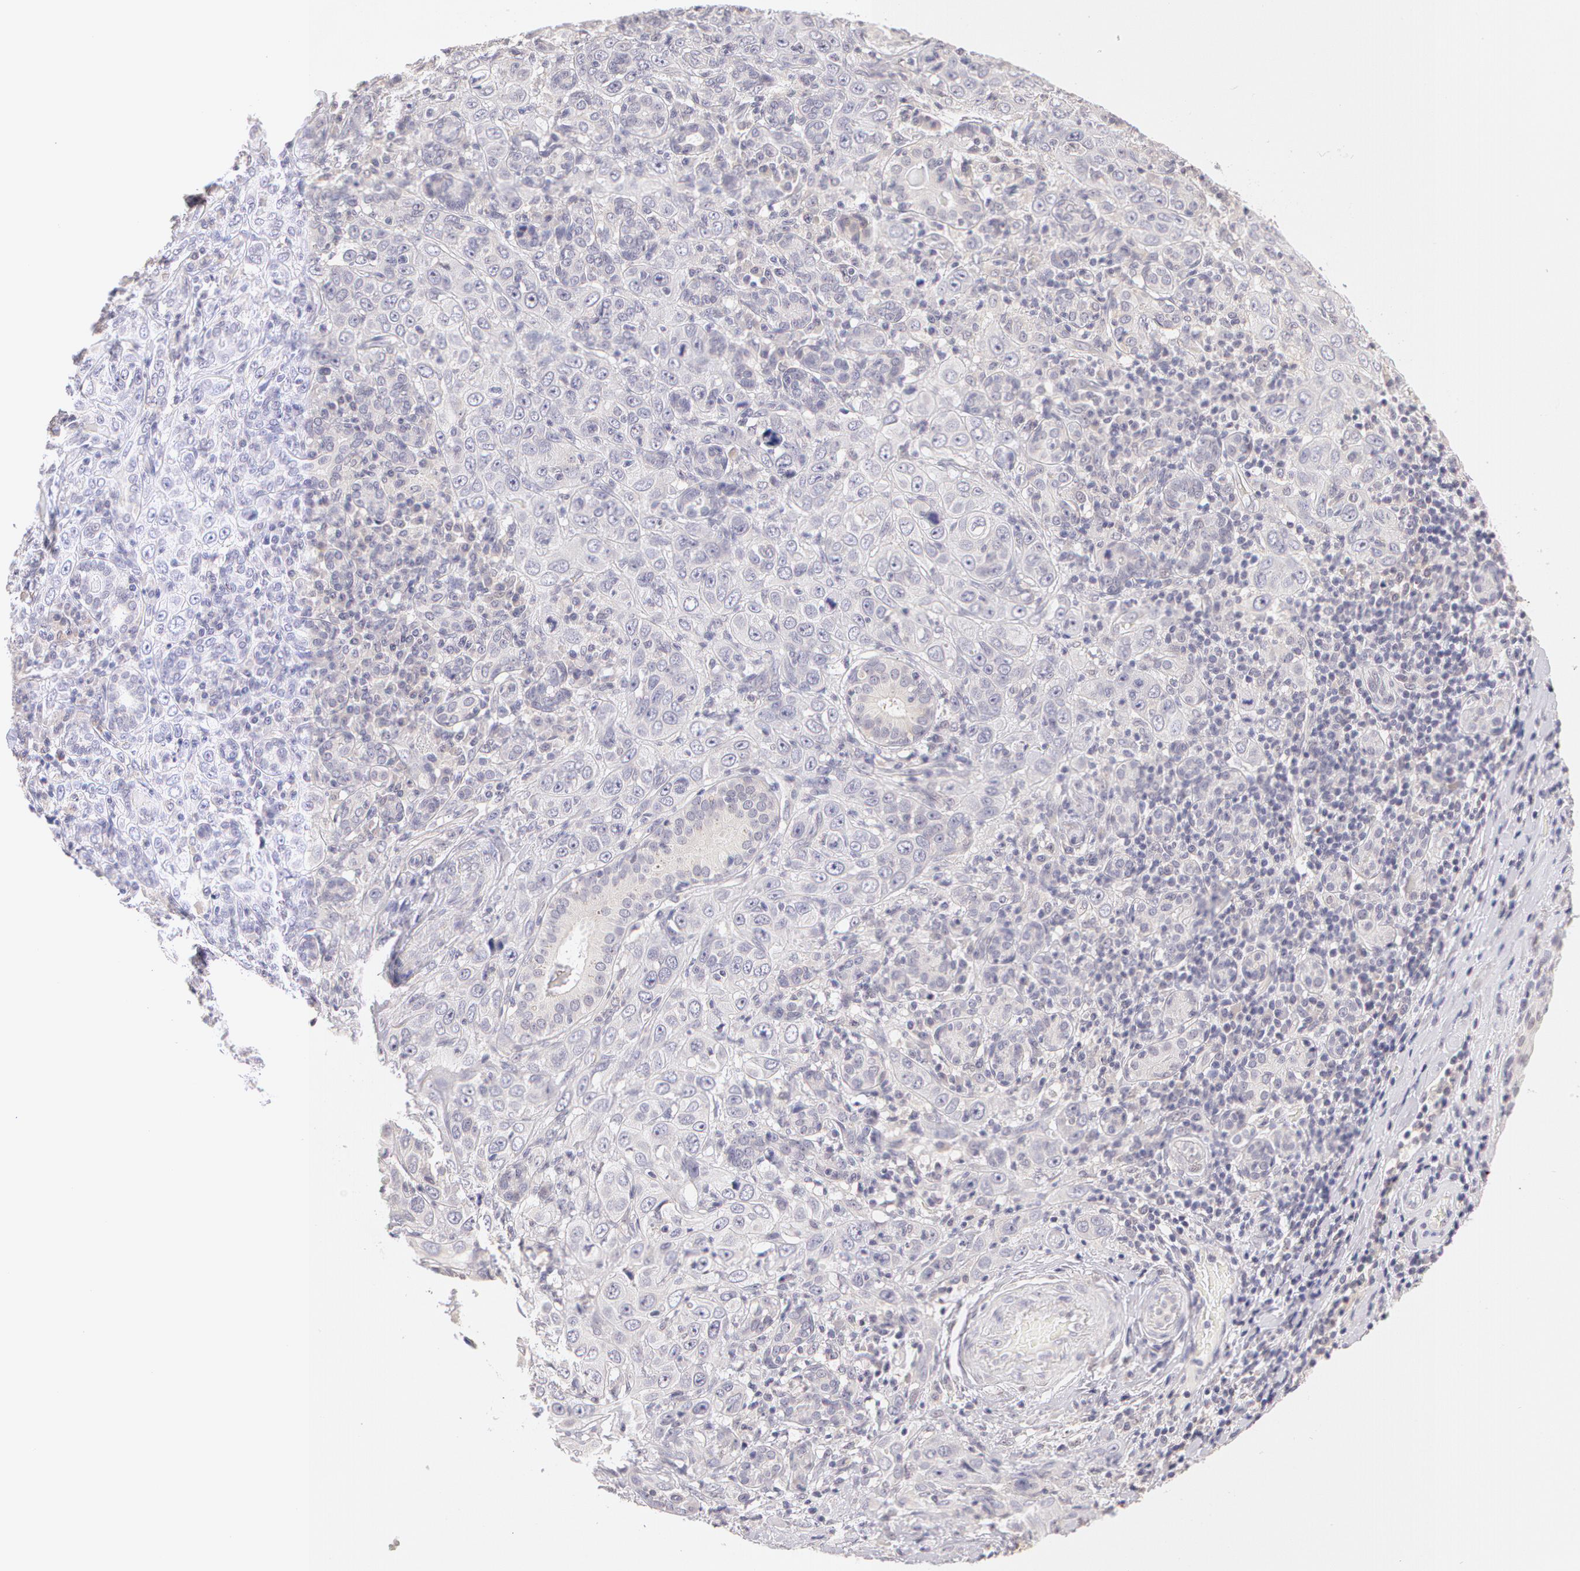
{"staining": {"intensity": "negative", "quantity": "none", "location": "none"}, "tissue": "skin cancer", "cell_type": "Tumor cells", "image_type": "cancer", "snomed": [{"axis": "morphology", "description": "Squamous cell carcinoma, NOS"}, {"axis": "topography", "description": "Skin"}], "caption": "Human skin squamous cell carcinoma stained for a protein using immunohistochemistry (IHC) reveals no expression in tumor cells.", "gene": "ZNF597", "patient": {"sex": "male", "age": 84}}